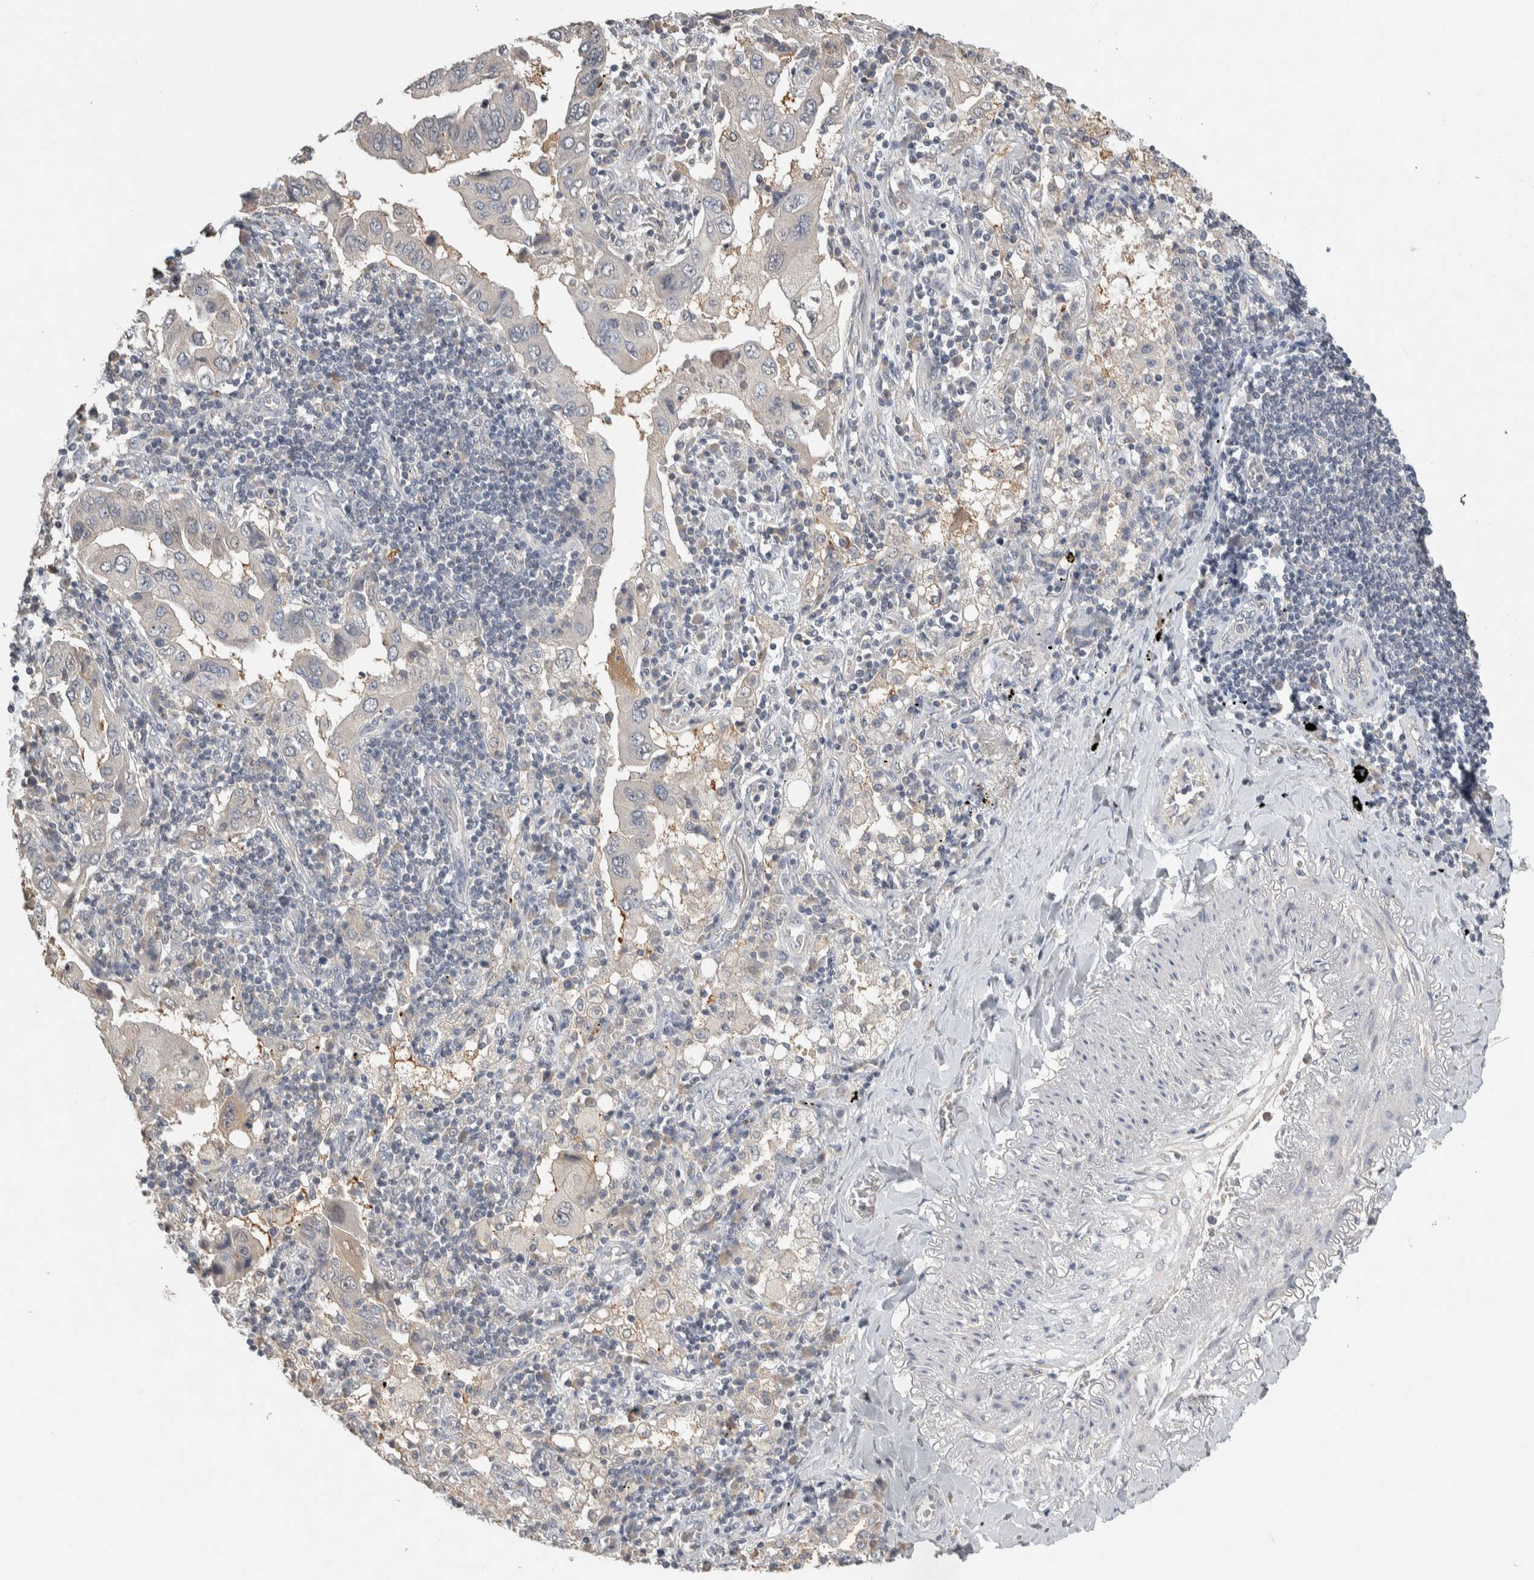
{"staining": {"intensity": "negative", "quantity": "none", "location": "none"}, "tissue": "lung cancer", "cell_type": "Tumor cells", "image_type": "cancer", "snomed": [{"axis": "morphology", "description": "Adenocarcinoma, NOS"}, {"axis": "topography", "description": "Lung"}], "caption": "The histopathology image reveals no significant staining in tumor cells of lung adenocarcinoma.", "gene": "EIF3H", "patient": {"sex": "female", "age": 65}}